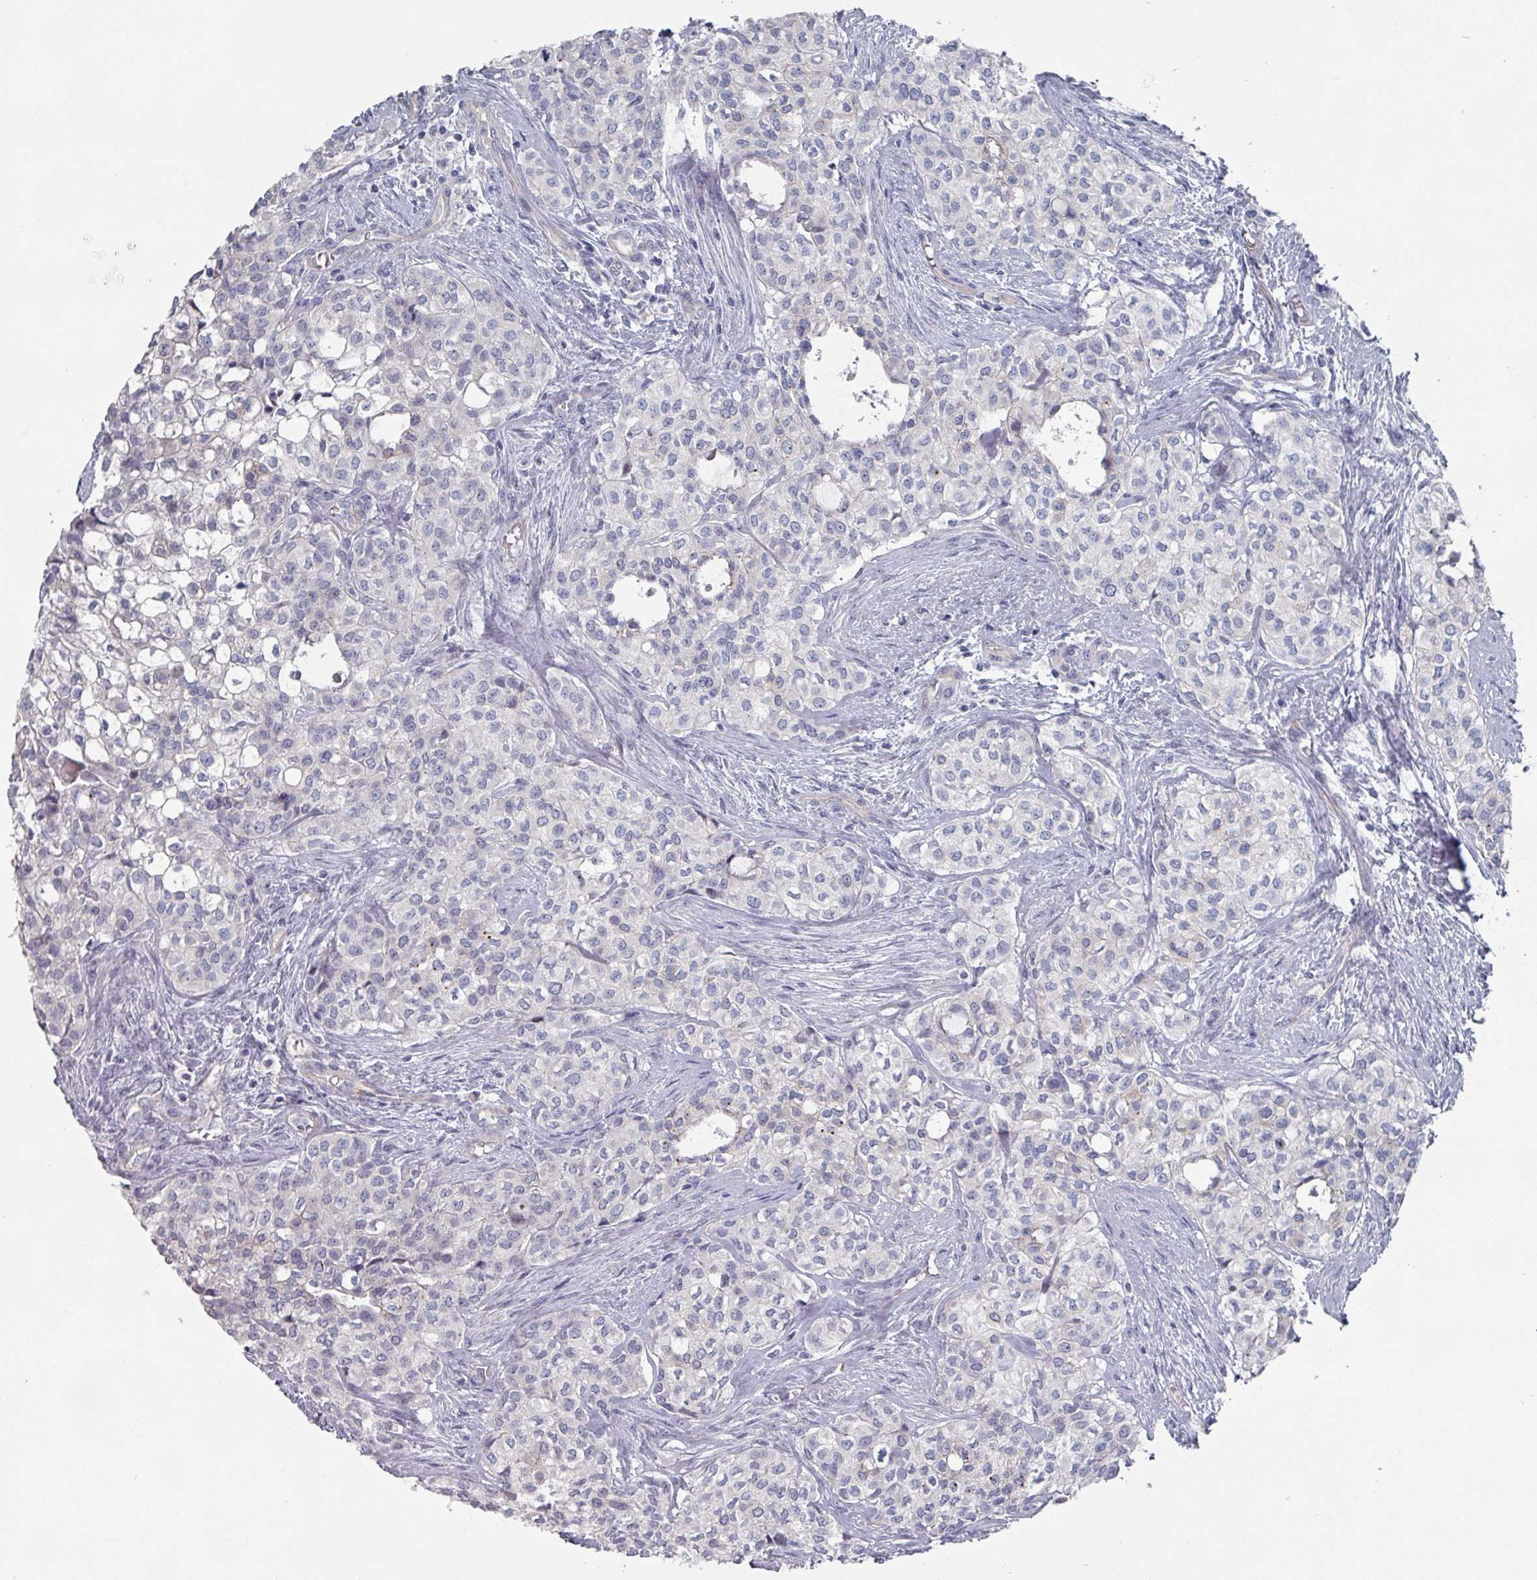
{"staining": {"intensity": "negative", "quantity": "none", "location": "none"}, "tissue": "head and neck cancer", "cell_type": "Tumor cells", "image_type": "cancer", "snomed": [{"axis": "morphology", "description": "Adenocarcinoma, NOS"}, {"axis": "topography", "description": "Head-Neck"}], "caption": "An image of head and neck cancer (adenocarcinoma) stained for a protein reveals no brown staining in tumor cells. (Immunohistochemistry, brightfield microscopy, high magnification).", "gene": "EFL1", "patient": {"sex": "male", "age": 81}}